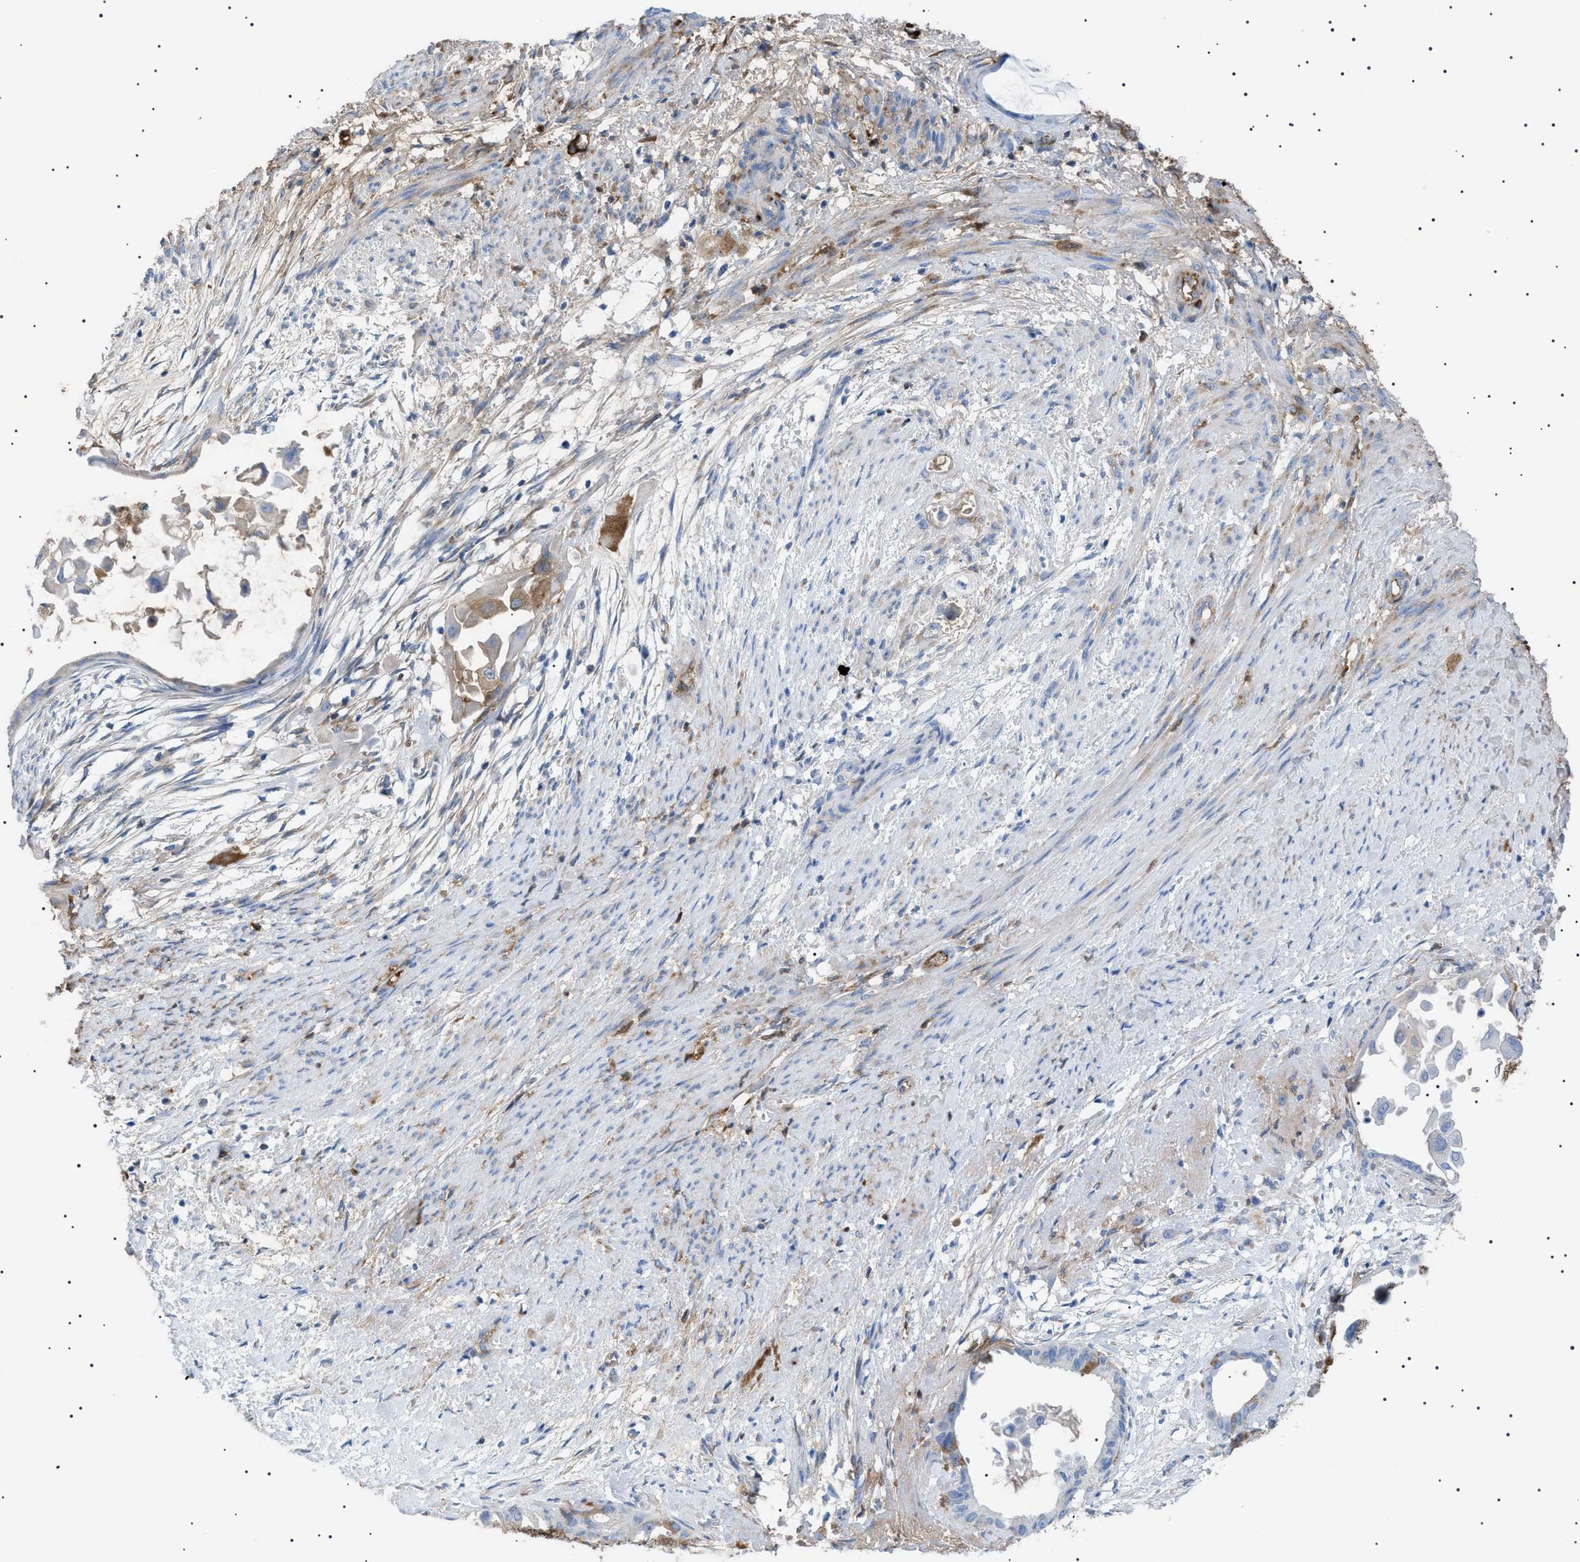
{"staining": {"intensity": "weak", "quantity": "<25%", "location": "cytoplasmic/membranous"}, "tissue": "cervical cancer", "cell_type": "Tumor cells", "image_type": "cancer", "snomed": [{"axis": "morphology", "description": "Normal tissue, NOS"}, {"axis": "morphology", "description": "Adenocarcinoma, NOS"}, {"axis": "topography", "description": "Cervix"}, {"axis": "topography", "description": "Endometrium"}], "caption": "Immunohistochemical staining of cervical cancer displays no significant staining in tumor cells.", "gene": "LPA", "patient": {"sex": "female", "age": 86}}